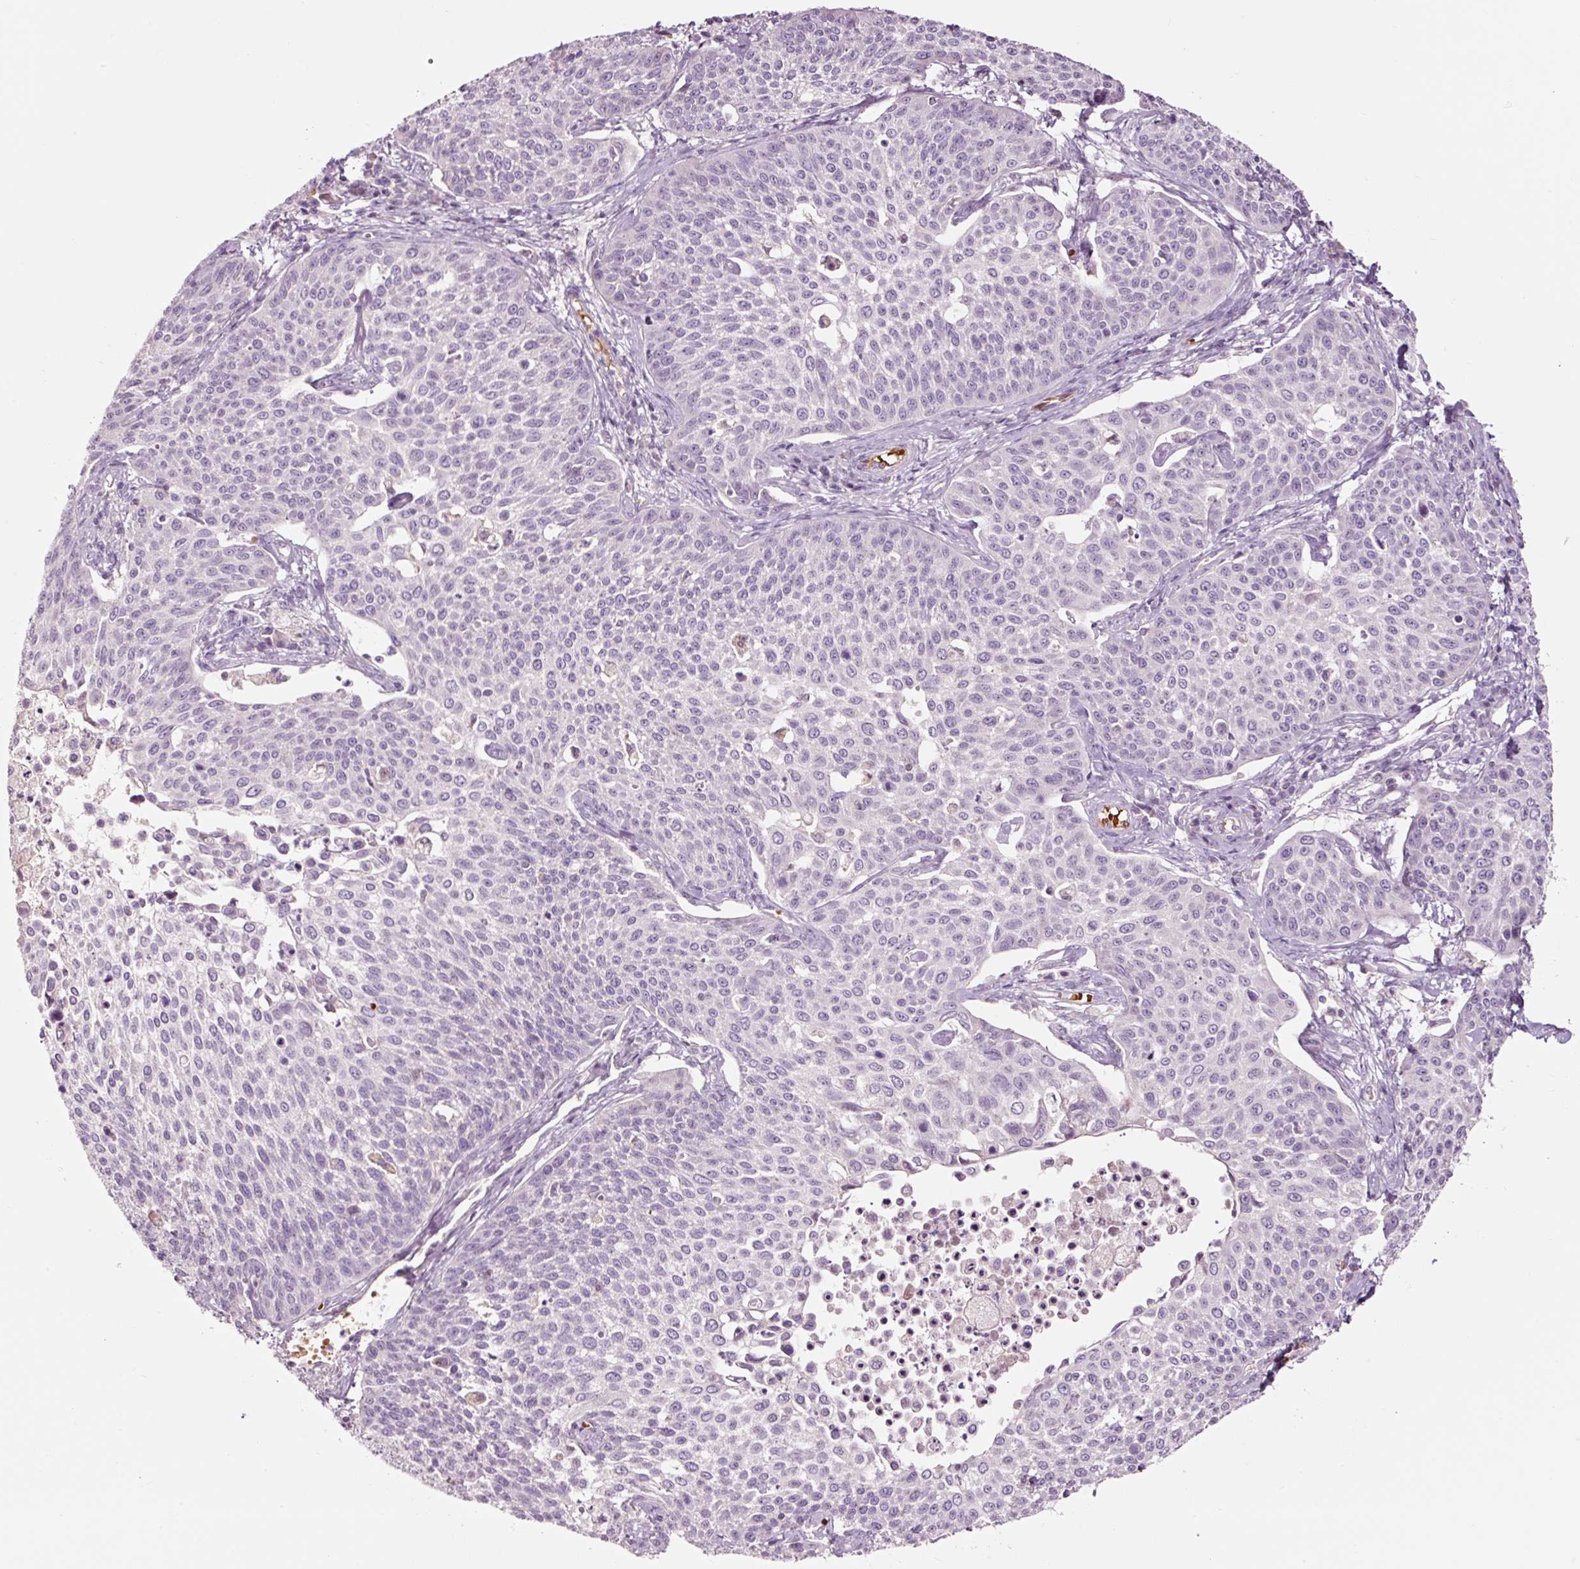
{"staining": {"intensity": "negative", "quantity": "none", "location": "none"}, "tissue": "cervical cancer", "cell_type": "Tumor cells", "image_type": "cancer", "snomed": [{"axis": "morphology", "description": "Squamous cell carcinoma, NOS"}, {"axis": "topography", "description": "Cervix"}], "caption": "Immunohistochemistry histopathology image of squamous cell carcinoma (cervical) stained for a protein (brown), which displays no expression in tumor cells. (DAB (3,3'-diaminobenzidine) immunohistochemistry (IHC), high magnification).", "gene": "LDHAL6B", "patient": {"sex": "female", "age": 34}}